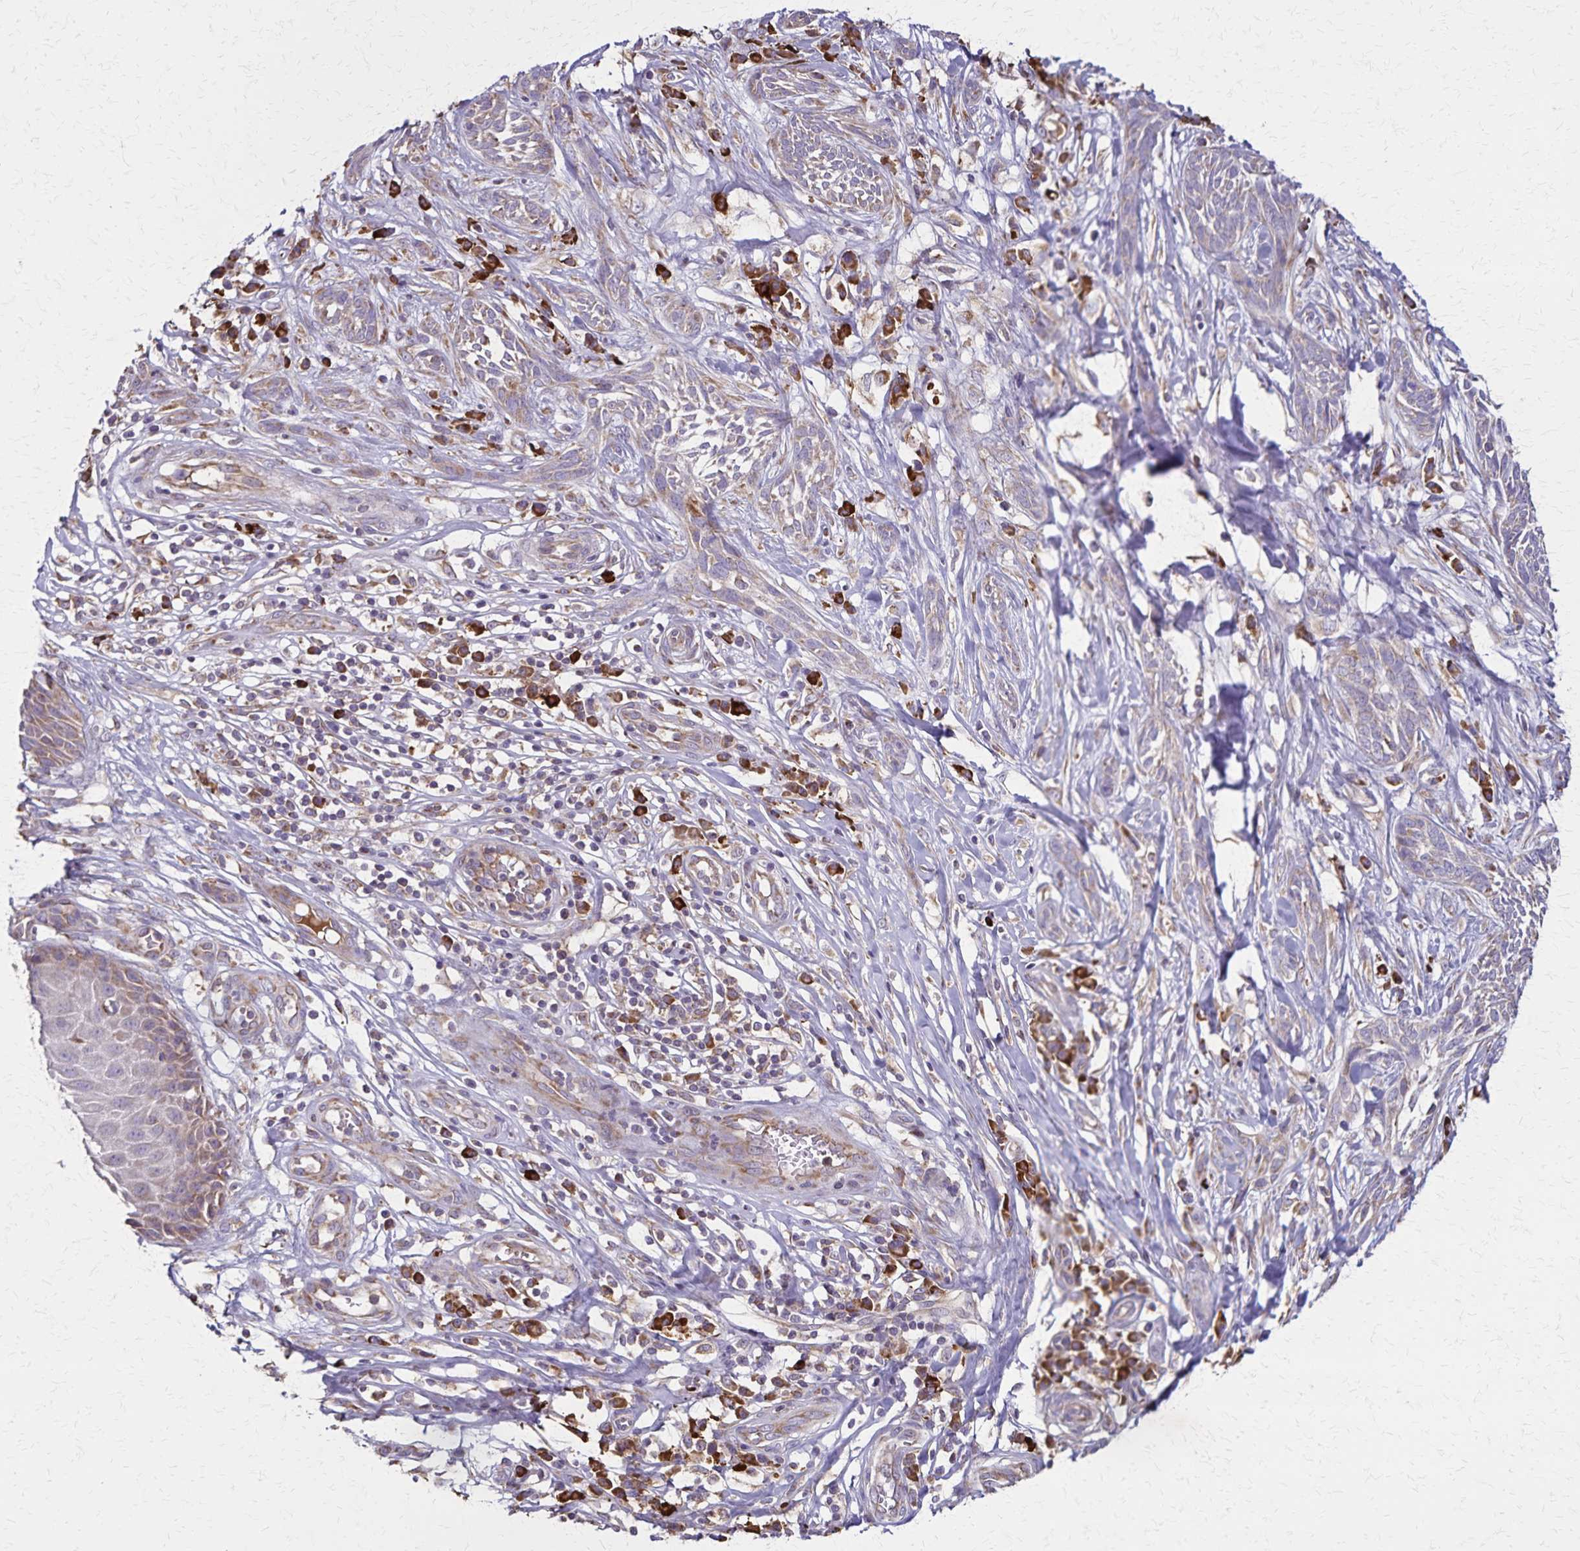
{"staining": {"intensity": "weak", "quantity": "25%-75%", "location": "cytoplasmic/membranous"}, "tissue": "skin cancer", "cell_type": "Tumor cells", "image_type": "cancer", "snomed": [{"axis": "morphology", "description": "Basal cell carcinoma"}, {"axis": "topography", "description": "Skin"}, {"axis": "topography", "description": "Skin, foot"}], "caption": "Tumor cells show weak cytoplasmic/membranous expression in approximately 25%-75% of cells in skin cancer.", "gene": "RNF10", "patient": {"sex": "female", "age": 86}}